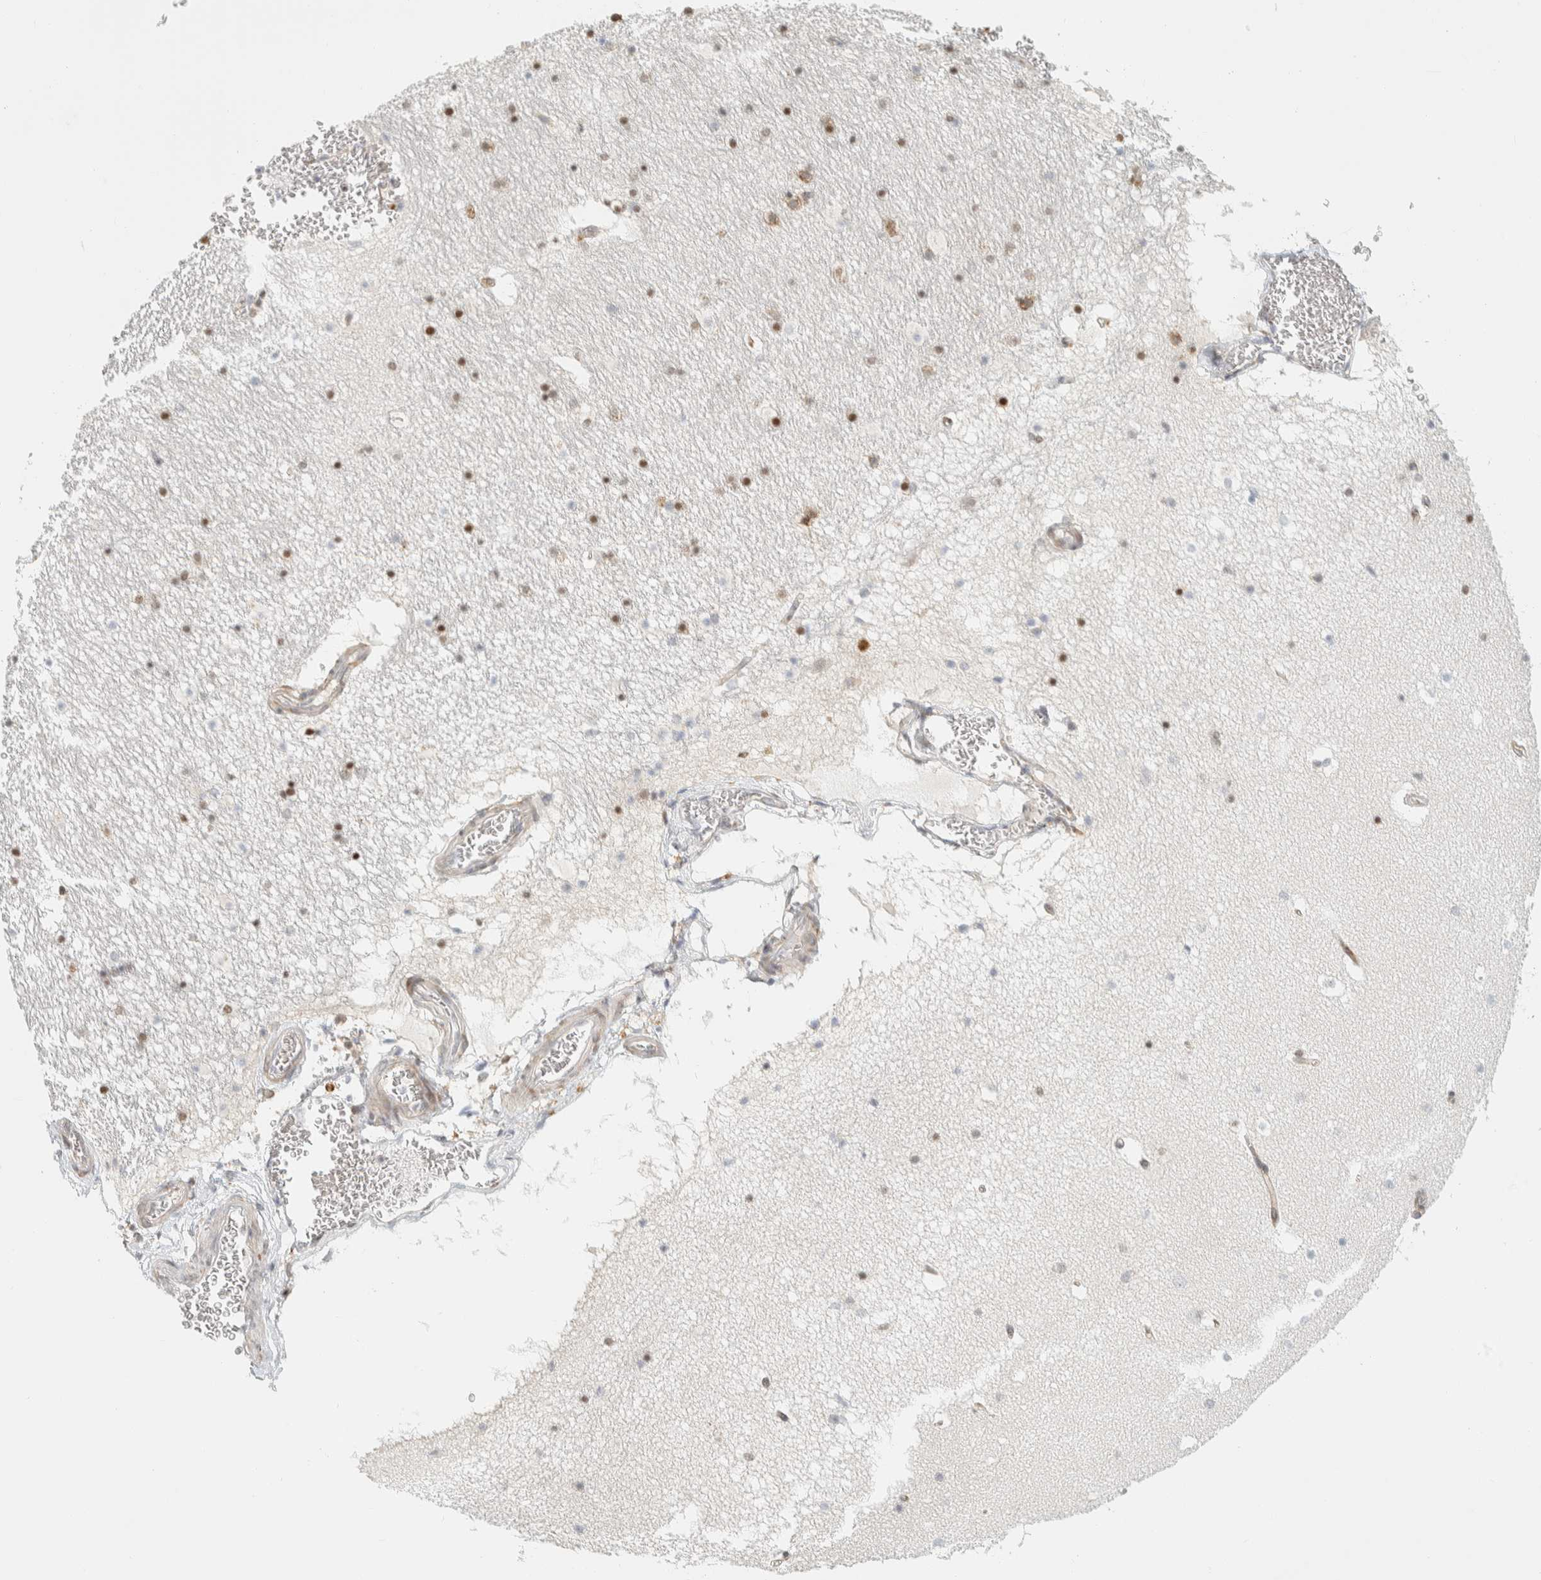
{"staining": {"intensity": "moderate", "quantity": "25%-75%", "location": "cytoplasmic/membranous,nuclear"}, "tissue": "hippocampus", "cell_type": "Glial cells", "image_type": "normal", "snomed": [{"axis": "morphology", "description": "Normal tissue, NOS"}, {"axis": "topography", "description": "Hippocampus"}], "caption": "IHC image of unremarkable human hippocampus stained for a protein (brown), which displays medium levels of moderate cytoplasmic/membranous,nuclear positivity in about 25%-75% of glial cells.", "gene": "LLGL2", "patient": {"sex": "male", "age": 45}}